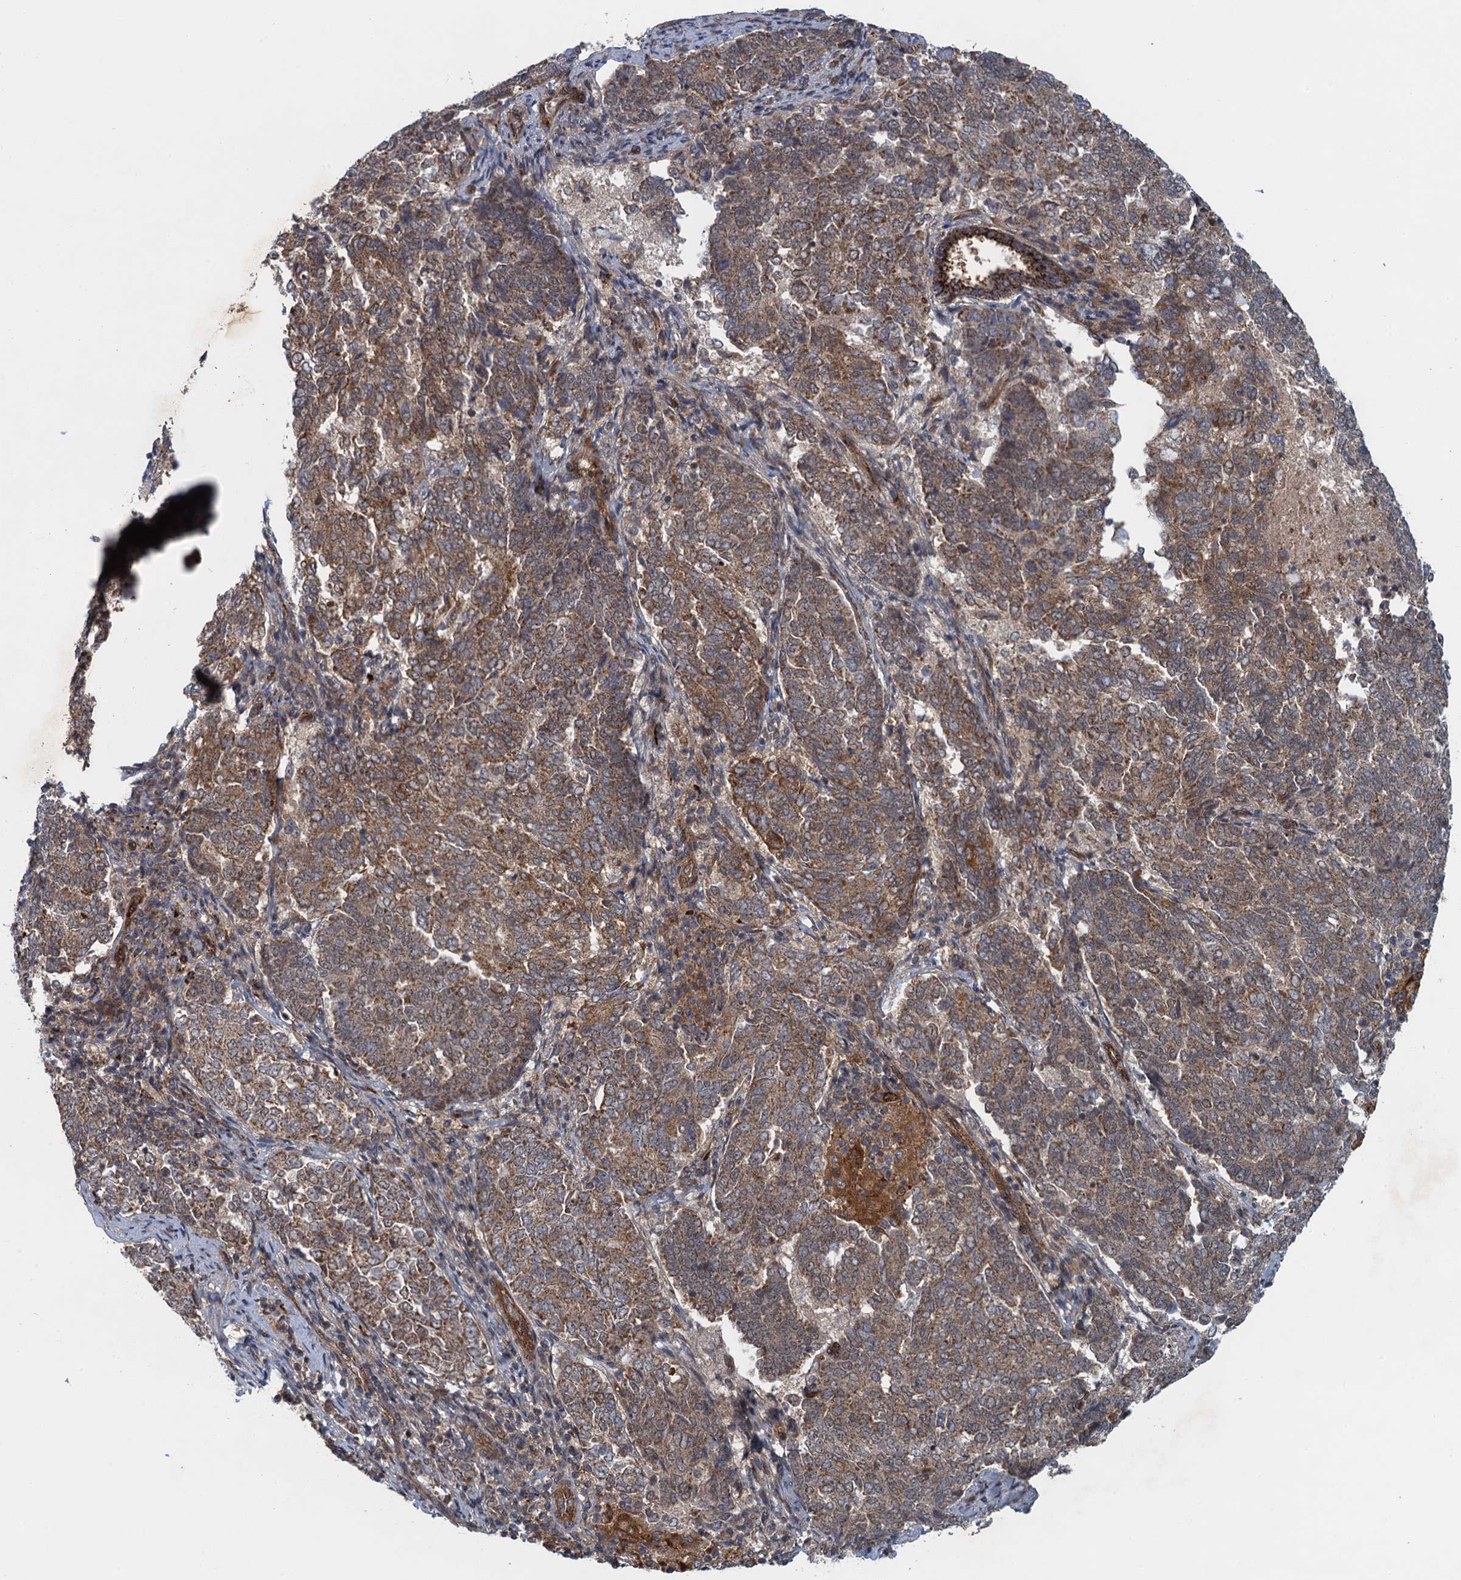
{"staining": {"intensity": "moderate", "quantity": ">75%", "location": "cytoplasmic/membranous"}, "tissue": "endometrial cancer", "cell_type": "Tumor cells", "image_type": "cancer", "snomed": [{"axis": "morphology", "description": "Adenocarcinoma, NOS"}, {"axis": "topography", "description": "Endometrium"}], "caption": "Immunohistochemical staining of human endometrial adenocarcinoma reveals medium levels of moderate cytoplasmic/membranous expression in about >75% of tumor cells.", "gene": "NLRP10", "patient": {"sex": "female", "age": 80}}